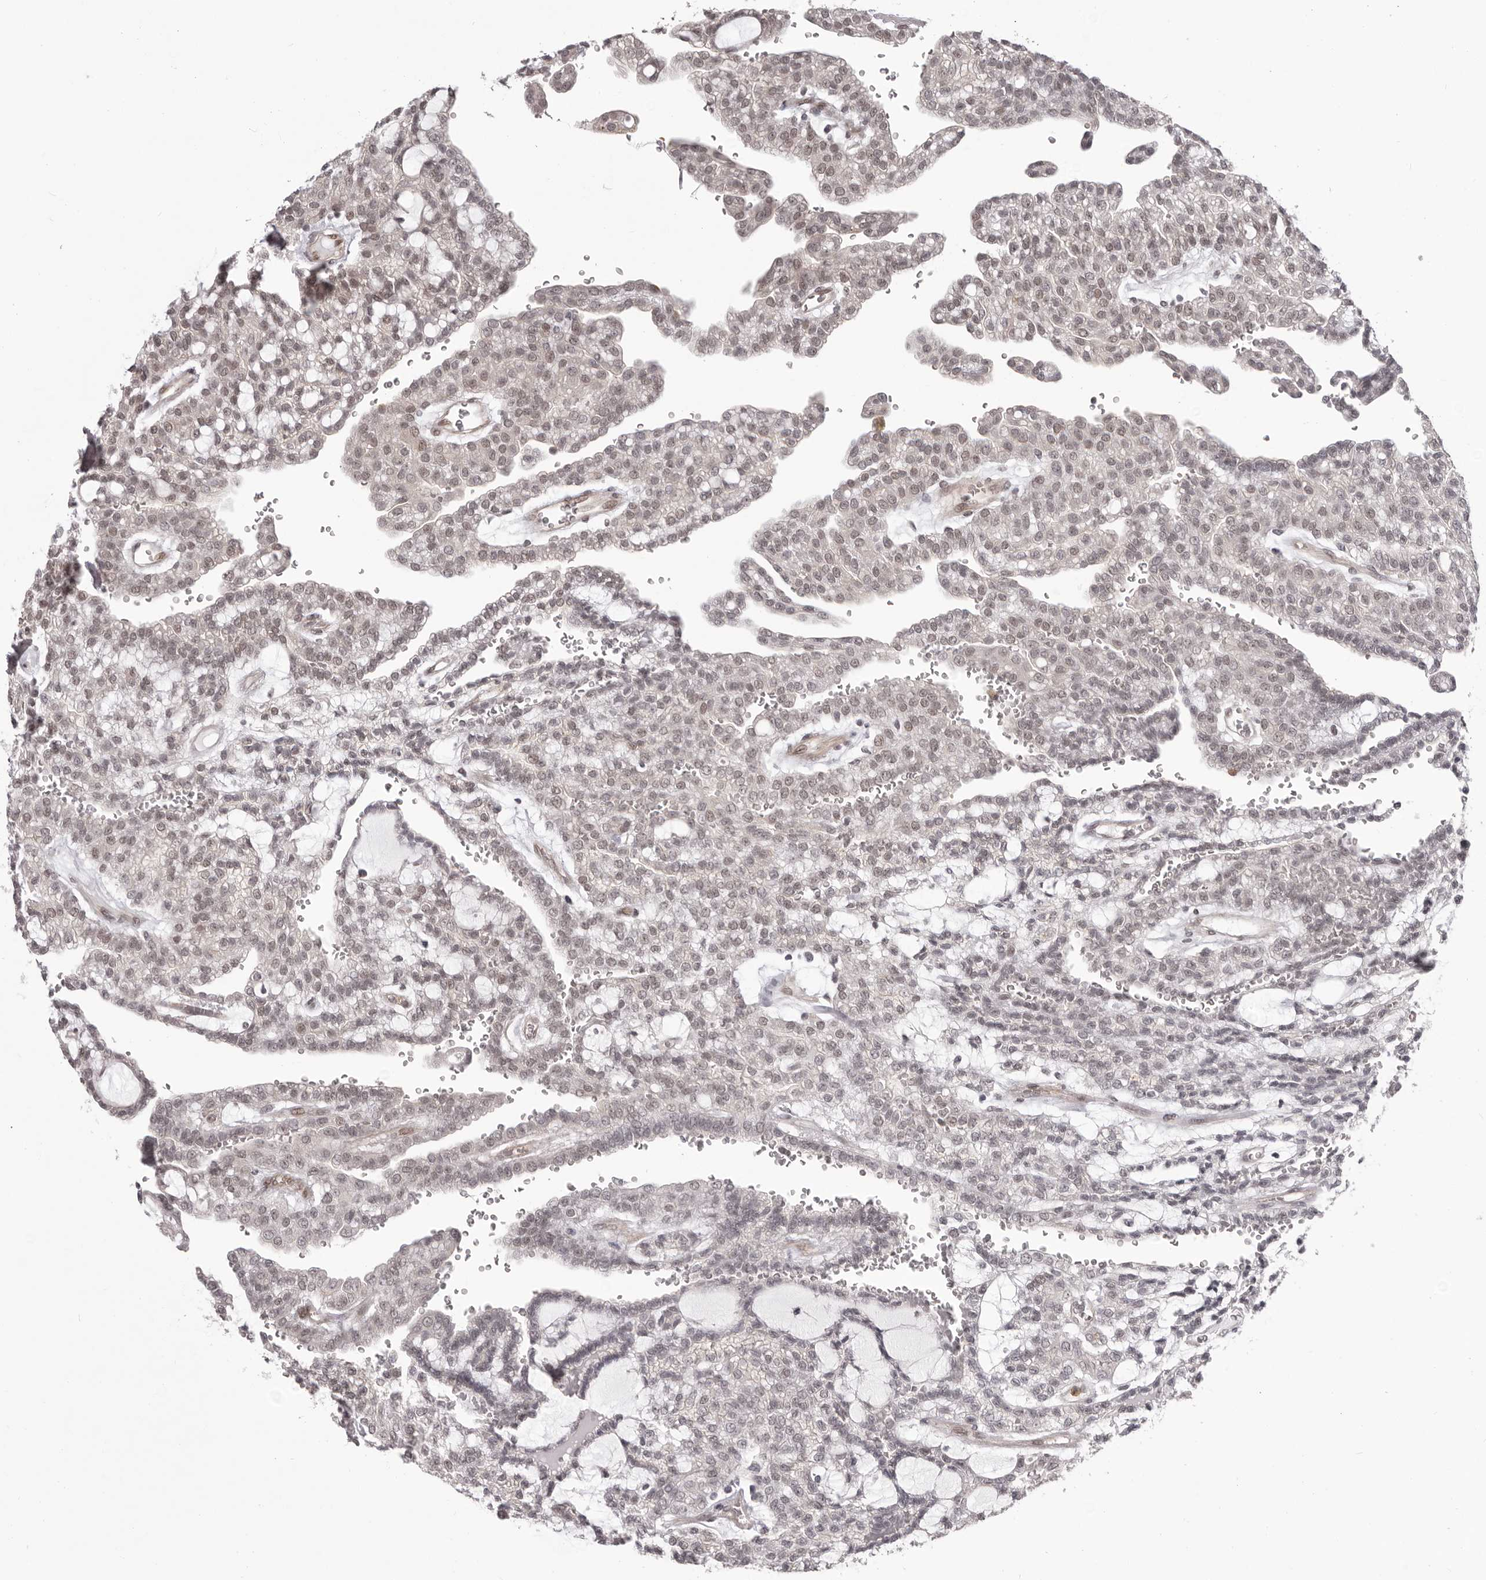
{"staining": {"intensity": "weak", "quantity": "<25%", "location": "nuclear"}, "tissue": "renal cancer", "cell_type": "Tumor cells", "image_type": "cancer", "snomed": [{"axis": "morphology", "description": "Adenocarcinoma, NOS"}, {"axis": "topography", "description": "Kidney"}], "caption": "Immunohistochemistry photomicrograph of neoplastic tissue: human renal adenocarcinoma stained with DAB reveals no significant protein expression in tumor cells.", "gene": "RNF2", "patient": {"sex": "male", "age": 63}}